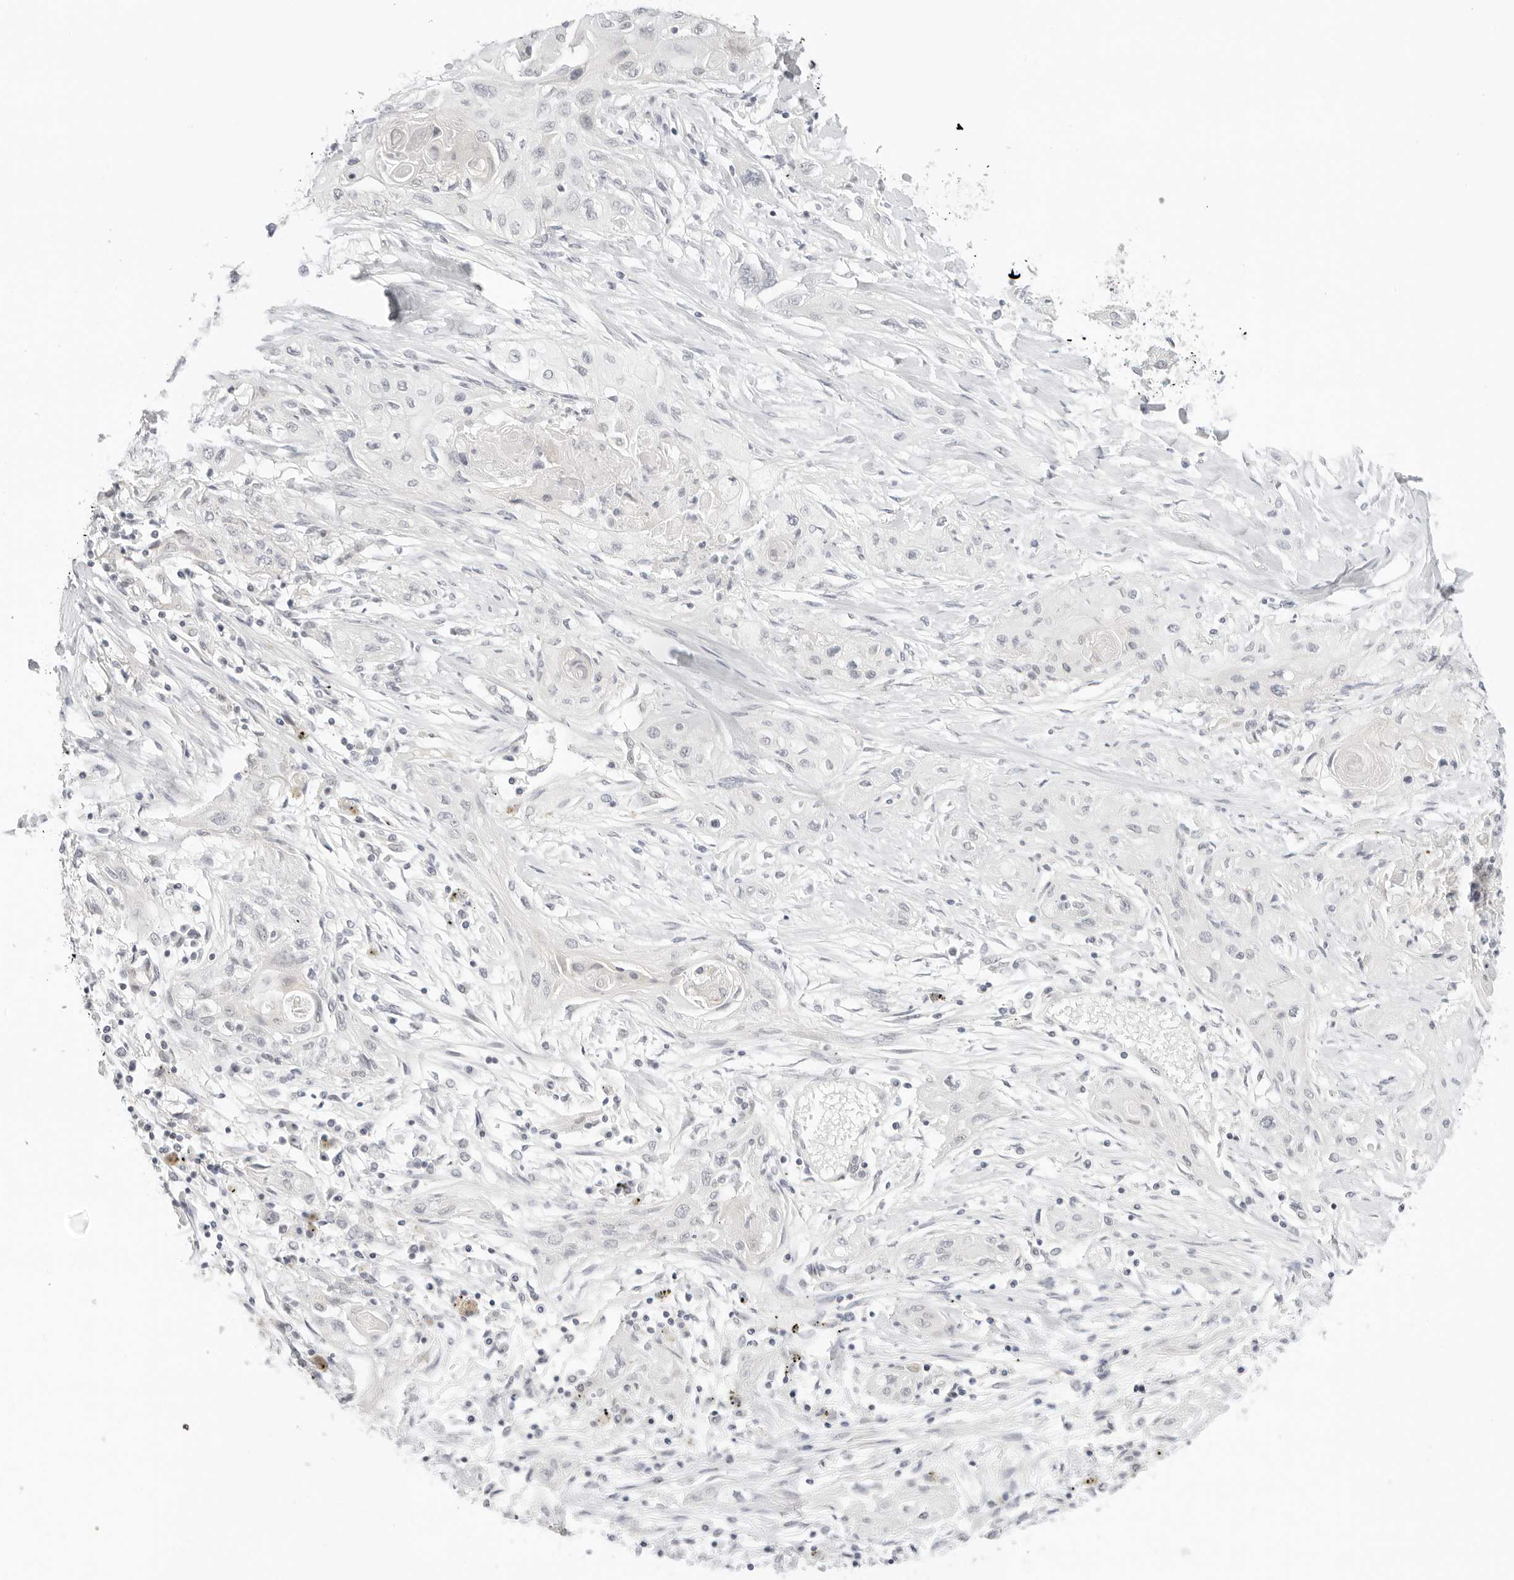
{"staining": {"intensity": "negative", "quantity": "none", "location": "none"}, "tissue": "lung cancer", "cell_type": "Tumor cells", "image_type": "cancer", "snomed": [{"axis": "morphology", "description": "Squamous cell carcinoma, NOS"}, {"axis": "topography", "description": "Lung"}], "caption": "Tumor cells are negative for brown protein staining in lung squamous cell carcinoma. The staining is performed using DAB brown chromogen with nuclei counter-stained in using hematoxylin.", "gene": "MED18", "patient": {"sex": "female", "age": 47}}